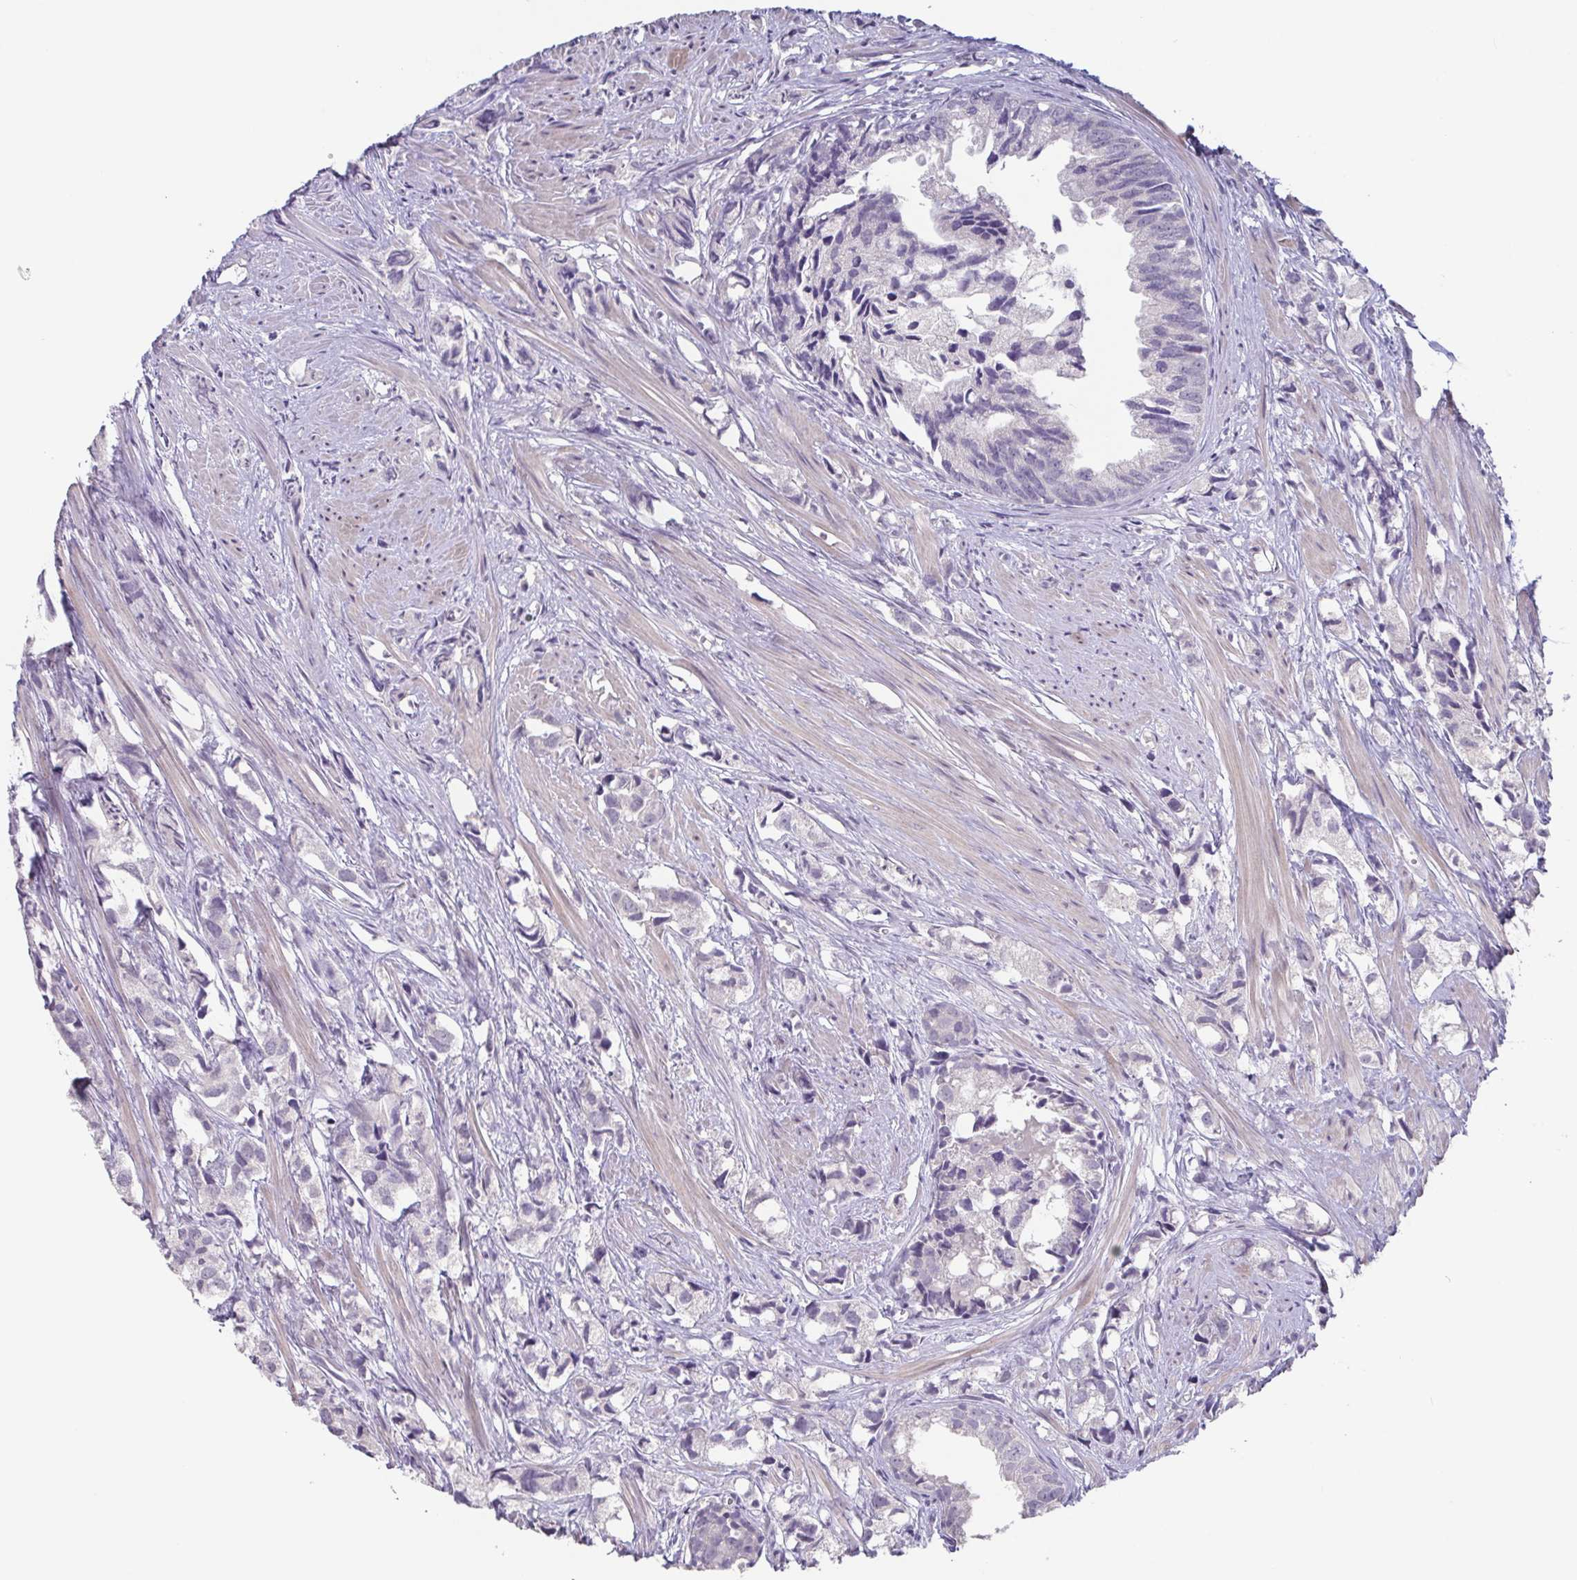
{"staining": {"intensity": "negative", "quantity": "none", "location": "none"}, "tissue": "prostate cancer", "cell_type": "Tumor cells", "image_type": "cancer", "snomed": [{"axis": "morphology", "description": "Adenocarcinoma, High grade"}, {"axis": "topography", "description": "Prostate"}], "caption": "Immunohistochemical staining of human prostate cancer demonstrates no significant positivity in tumor cells. (Brightfield microscopy of DAB immunohistochemistry (IHC) at high magnification).", "gene": "GHRL", "patient": {"sex": "male", "age": 58}}